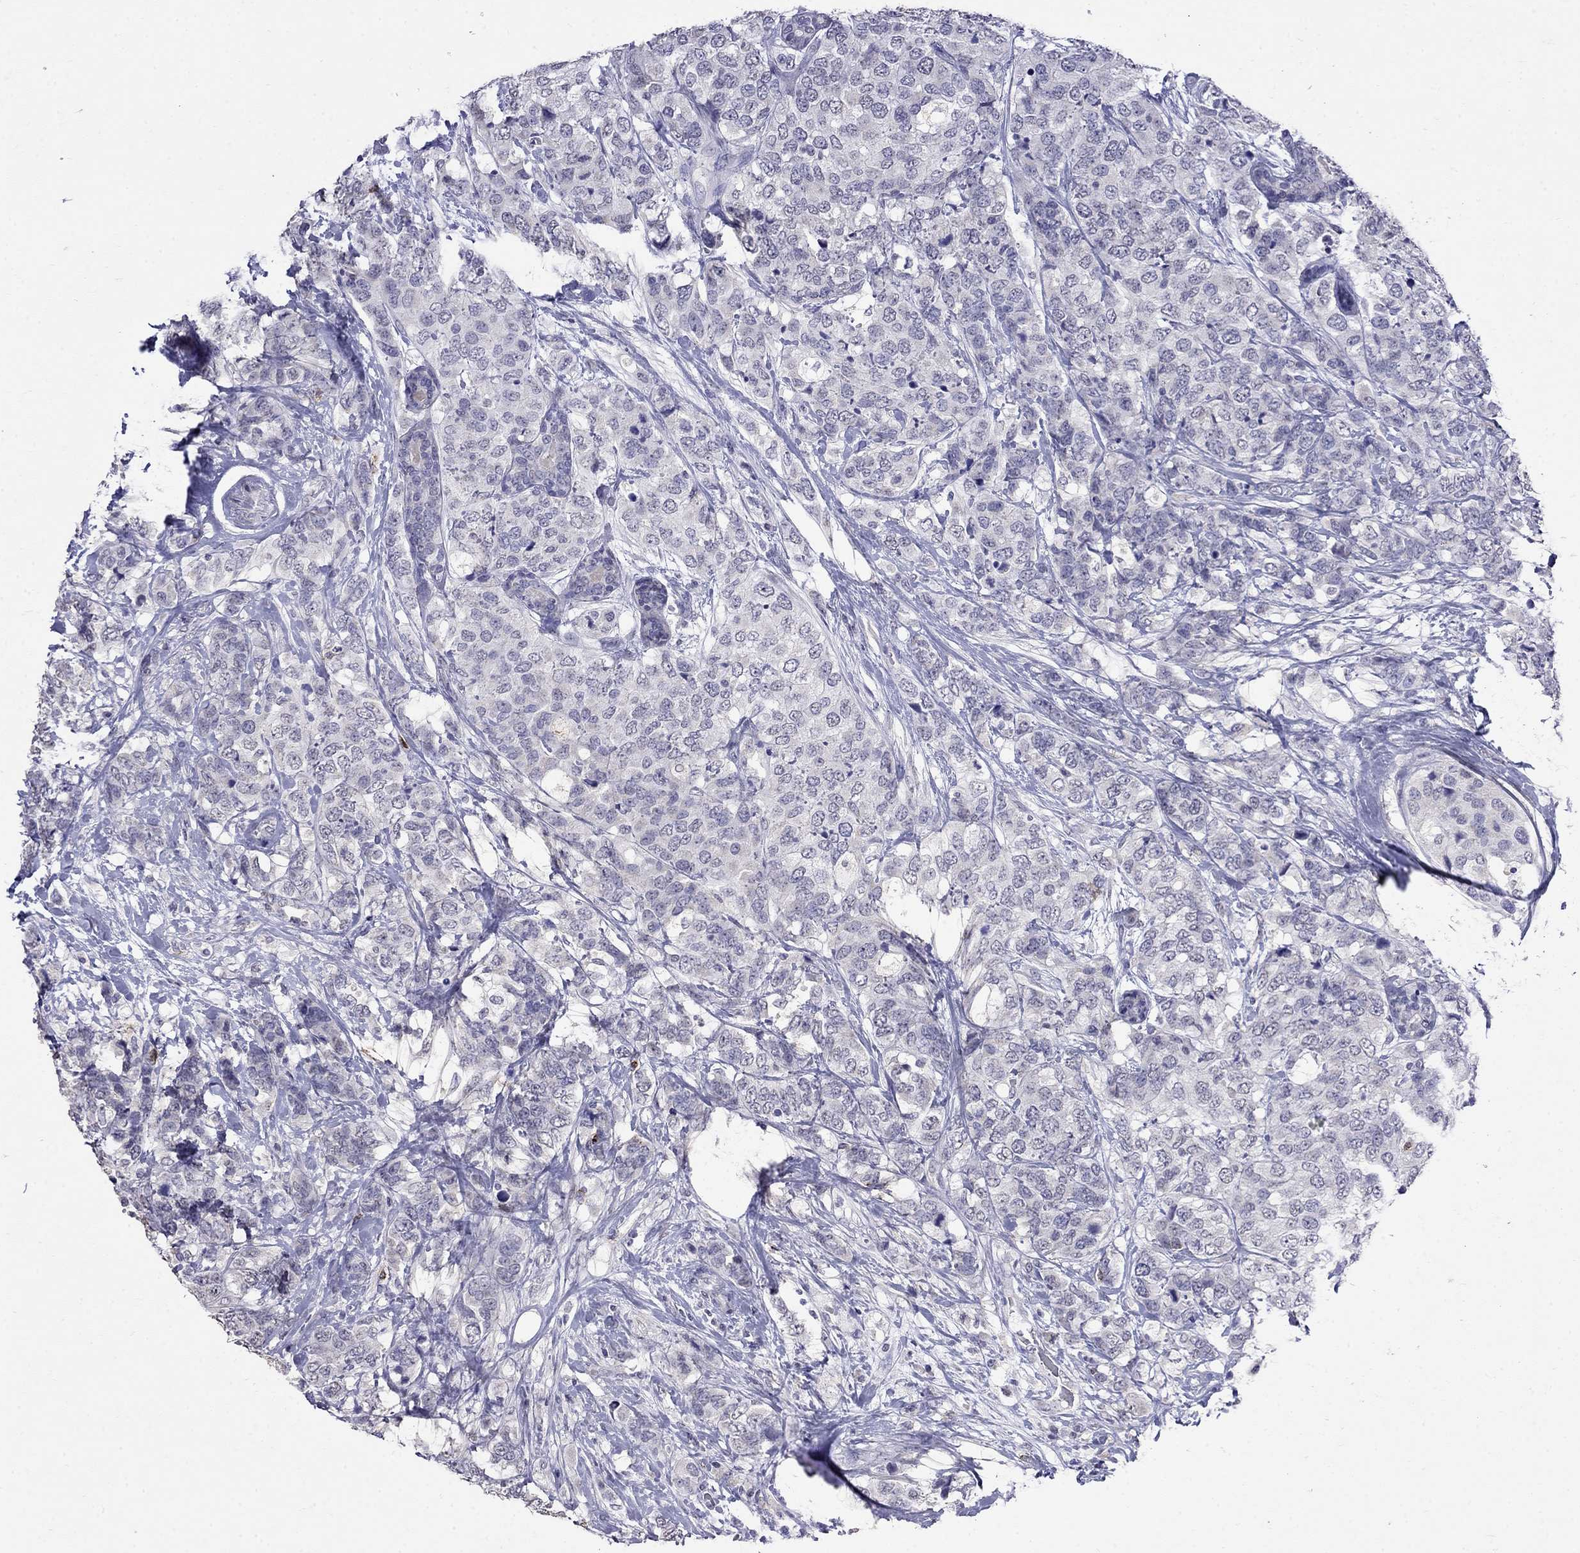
{"staining": {"intensity": "negative", "quantity": "none", "location": "none"}, "tissue": "breast cancer", "cell_type": "Tumor cells", "image_type": "cancer", "snomed": [{"axis": "morphology", "description": "Lobular carcinoma"}, {"axis": "topography", "description": "Breast"}], "caption": "Tumor cells are negative for protein expression in human breast cancer.", "gene": "CD8B", "patient": {"sex": "female", "age": 59}}